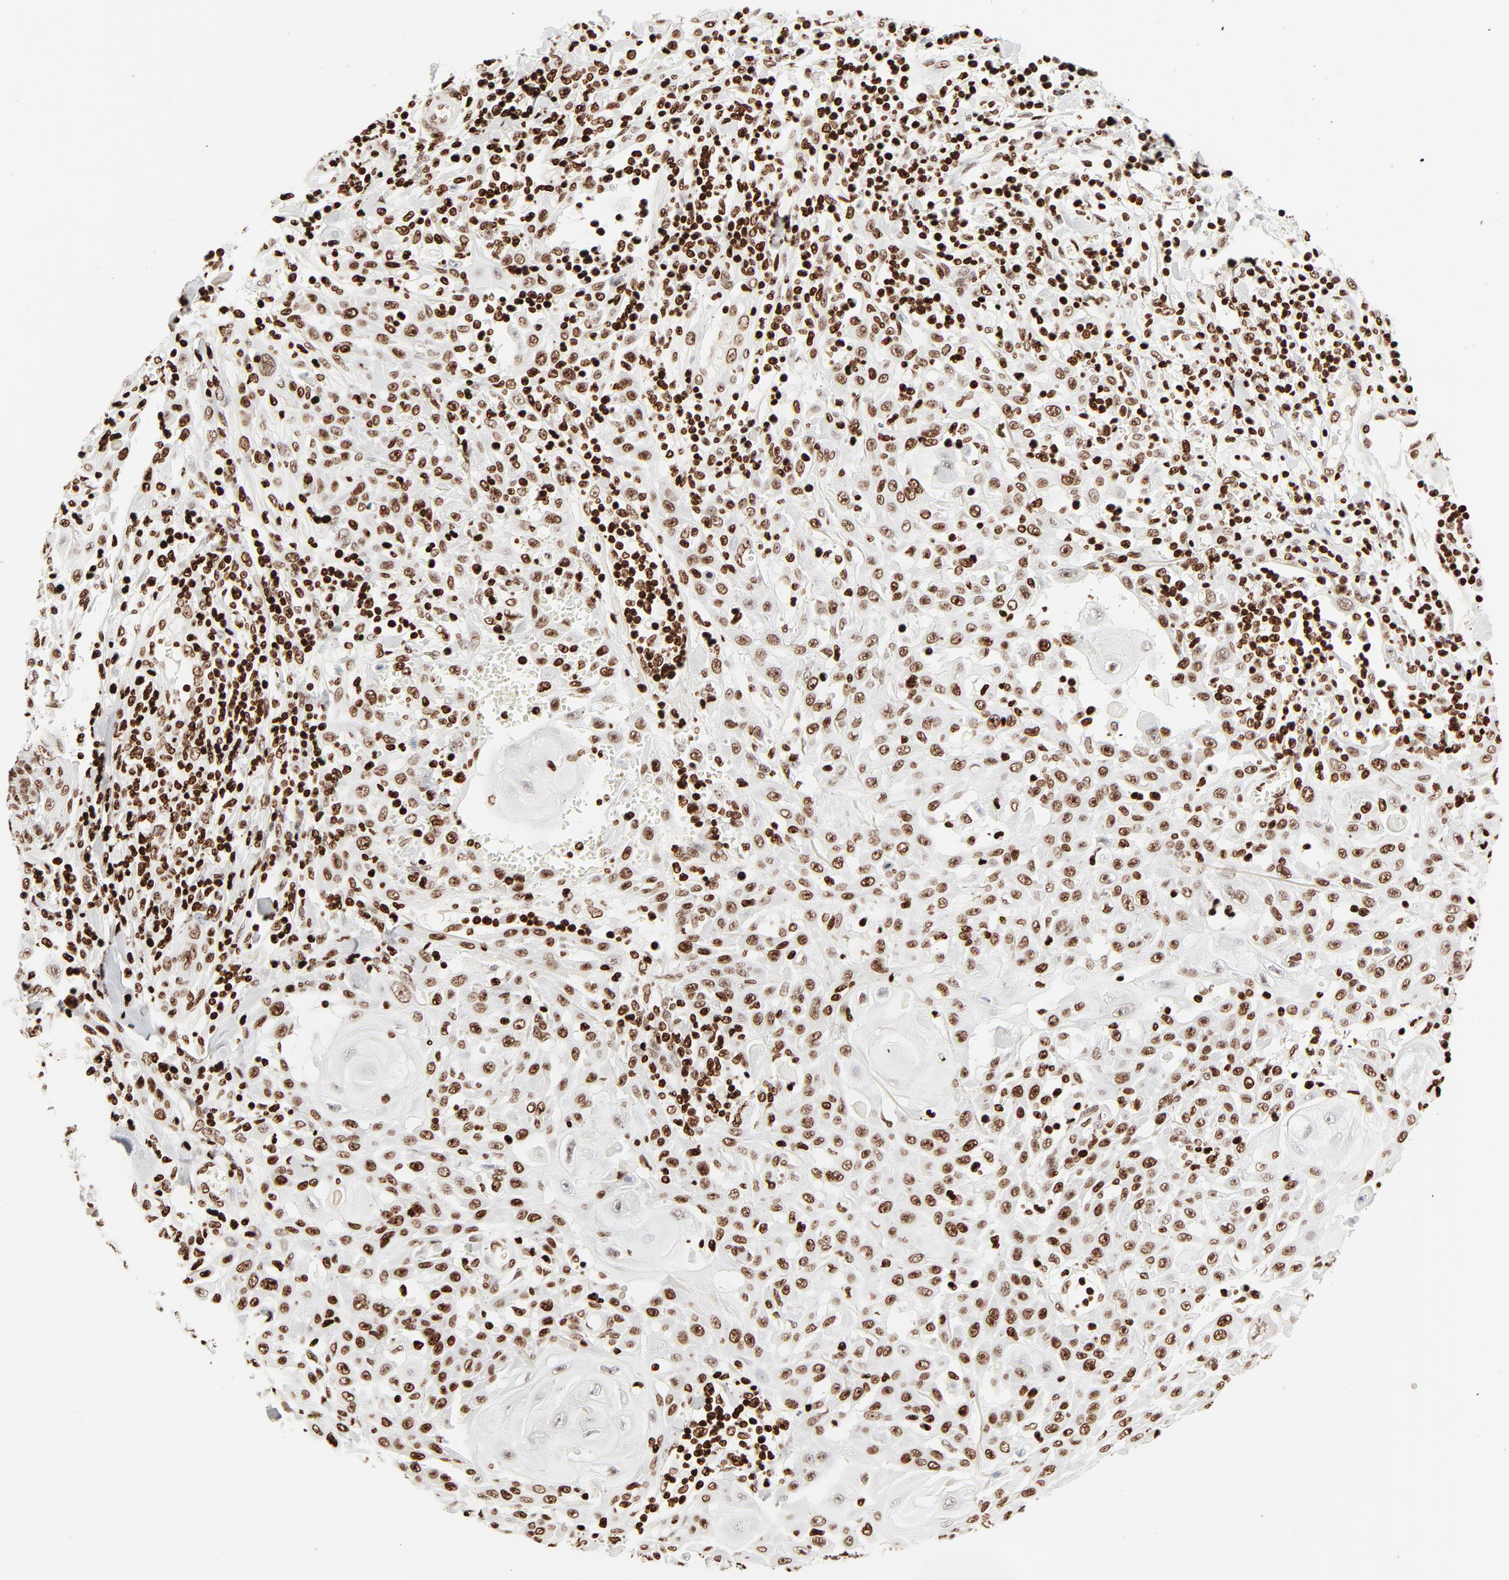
{"staining": {"intensity": "moderate", "quantity": ">75%", "location": "nuclear"}, "tissue": "skin cancer", "cell_type": "Tumor cells", "image_type": "cancer", "snomed": [{"axis": "morphology", "description": "Squamous cell carcinoma, NOS"}, {"axis": "topography", "description": "Skin"}], "caption": "Brown immunohistochemical staining in human skin squamous cell carcinoma demonstrates moderate nuclear staining in about >75% of tumor cells. Immunohistochemistry stains the protein in brown and the nuclei are stained blue.", "gene": "HMGB2", "patient": {"sex": "male", "age": 24}}